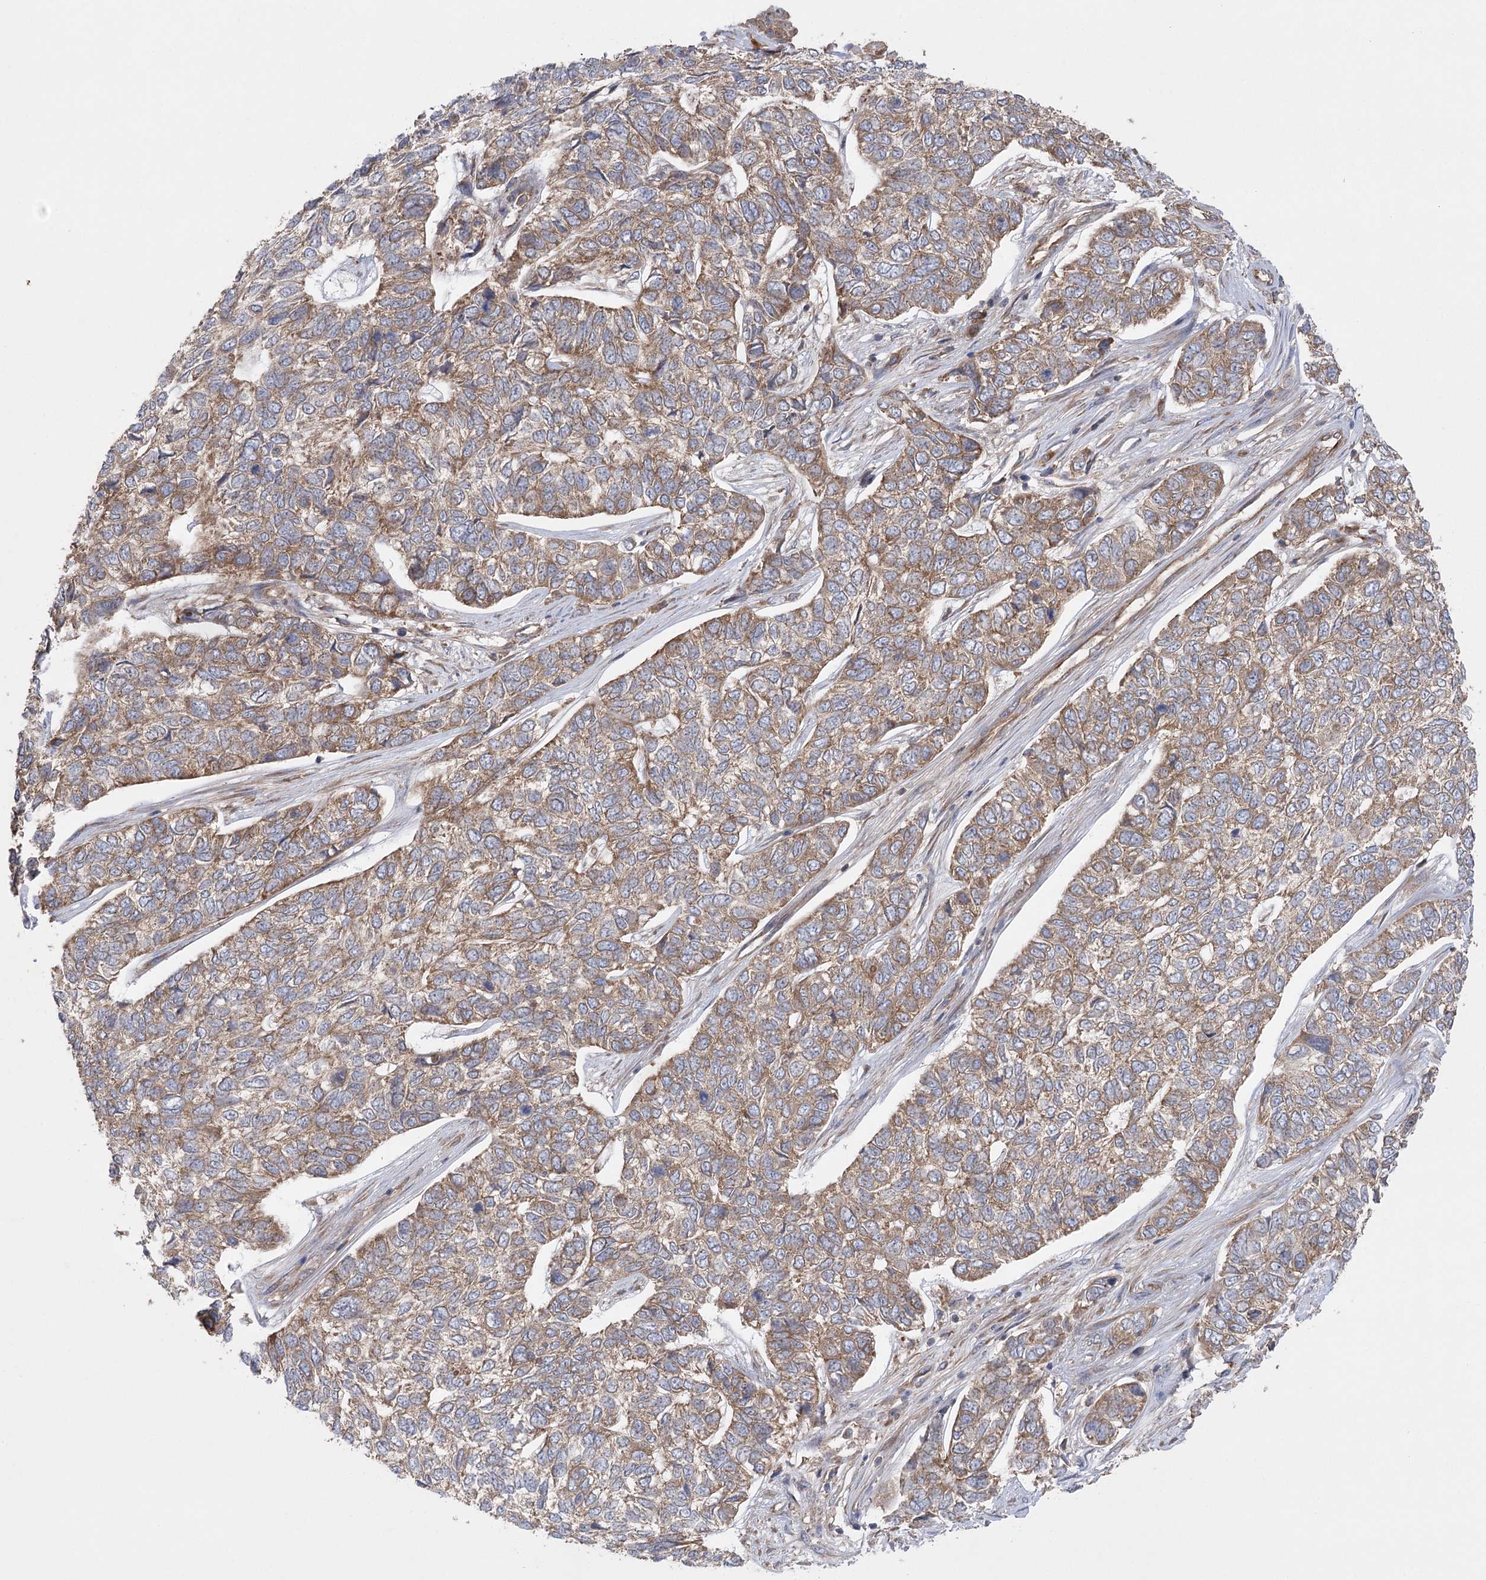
{"staining": {"intensity": "moderate", "quantity": ">75%", "location": "cytoplasmic/membranous"}, "tissue": "skin cancer", "cell_type": "Tumor cells", "image_type": "cancer", "snomed": [{"axis": "morphology", "description": "Basal cell carcinoma"}, {"axis": "topography", "description": "Skin"}], "caption": "Skin cancer was stained to show a protein in brown. There is medium levels of moderate cytoplasmic/membranous positivity in approximately >75% of tumor cells.", "gene": "EIF3A", "patient": {"sex": "female", "age": 65}}